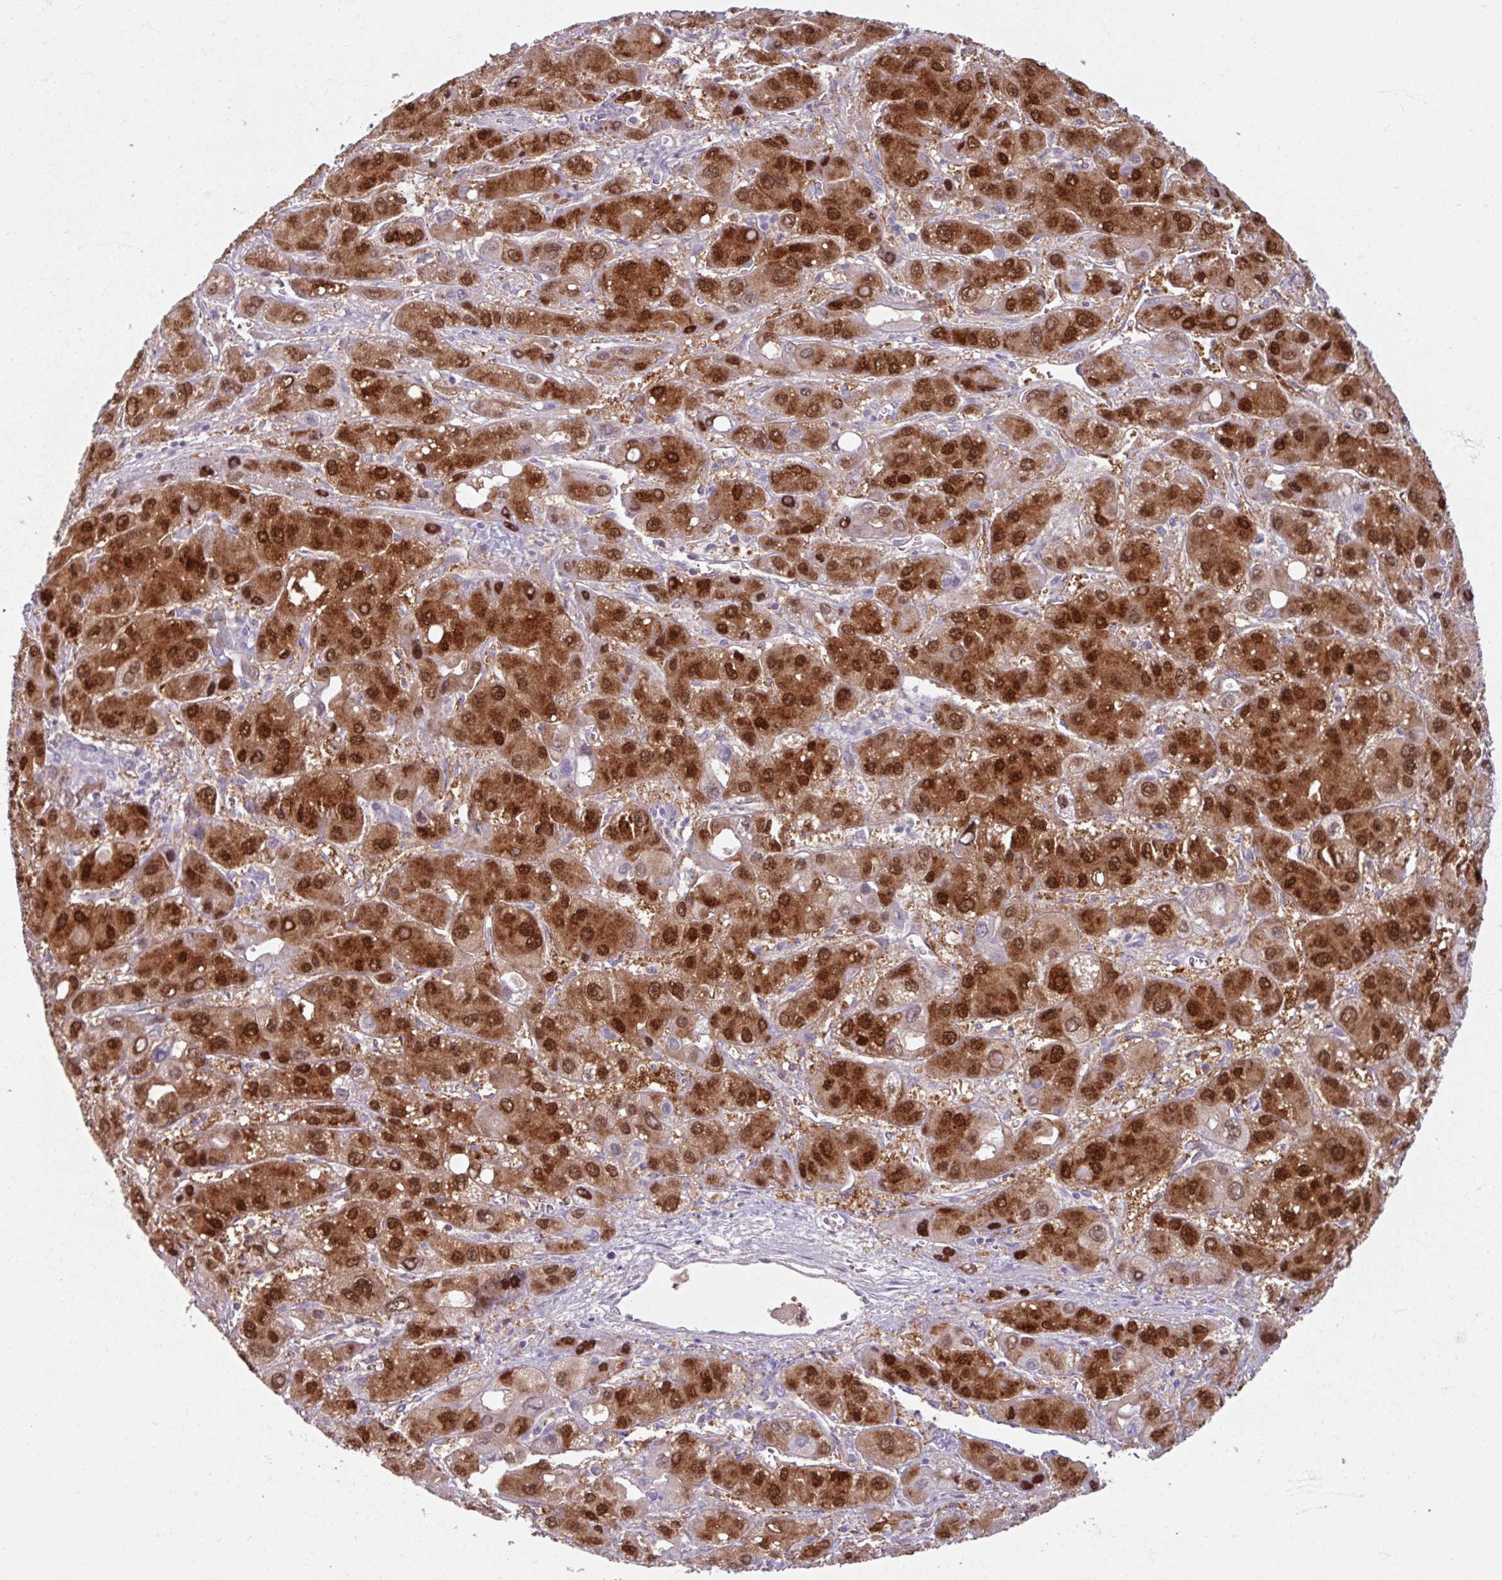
{"staining": {"intensity": "strong", "quantity": ">75%", "location": "cytoplasmic/membranous,nuclear"}, "tissue": "liver cancer", "cell_type": "Tumor cells", "image_type": "cancer", "snomed": [{"axis": "morphology", "description": "Carcinoma, Hepatocellular, NOS"}, {"axis": "topography", "description": "Liver"}], "caption": "Immunohistochemical staining of human liver cancer displays strong cytoplasmic/membranous and nuclear protein positivity in approximately >75% of tumor cells.", "gene": "ARG1", "patient": {"sex": "male", "age": 55}}